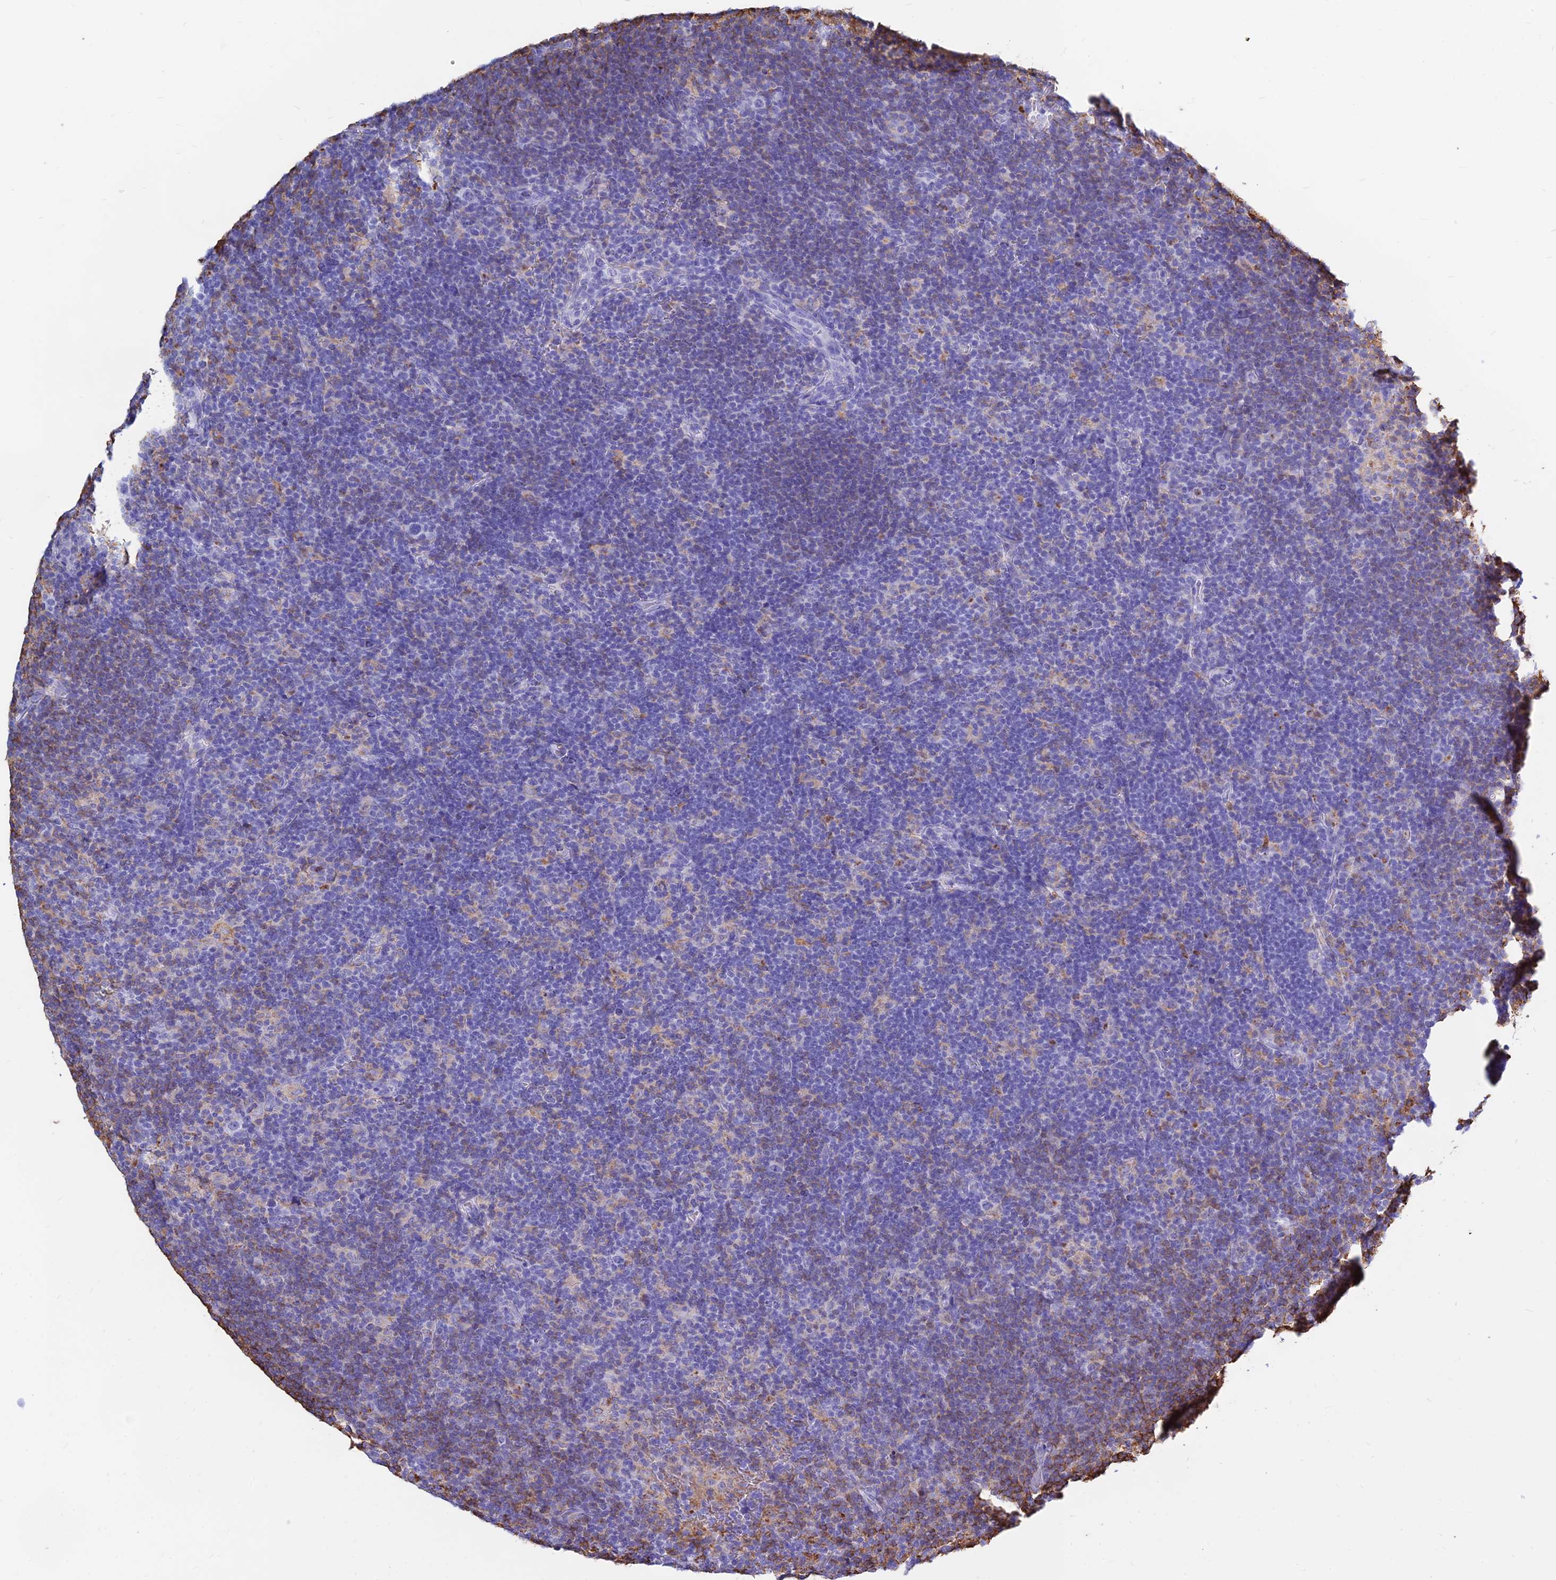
{"staining": {"intensity": "negative", "quantity": "none", "location": "none"}, "tissue": "lymphoma", "cell_type": "Tumor cells", "image_type": "cancer", "snomed": [{"axis": "morphology", "description": "Hodgkin's disease, NOS"}, {"axis": "topography", "description": "Lymph node"}], "caption": "Immunohistochemical staining of human Hodgkin's disease displays no significant expression in tumor cells.", "gene": "HLA-DRB1", "patient": {"sex": "female", "age": 57}}